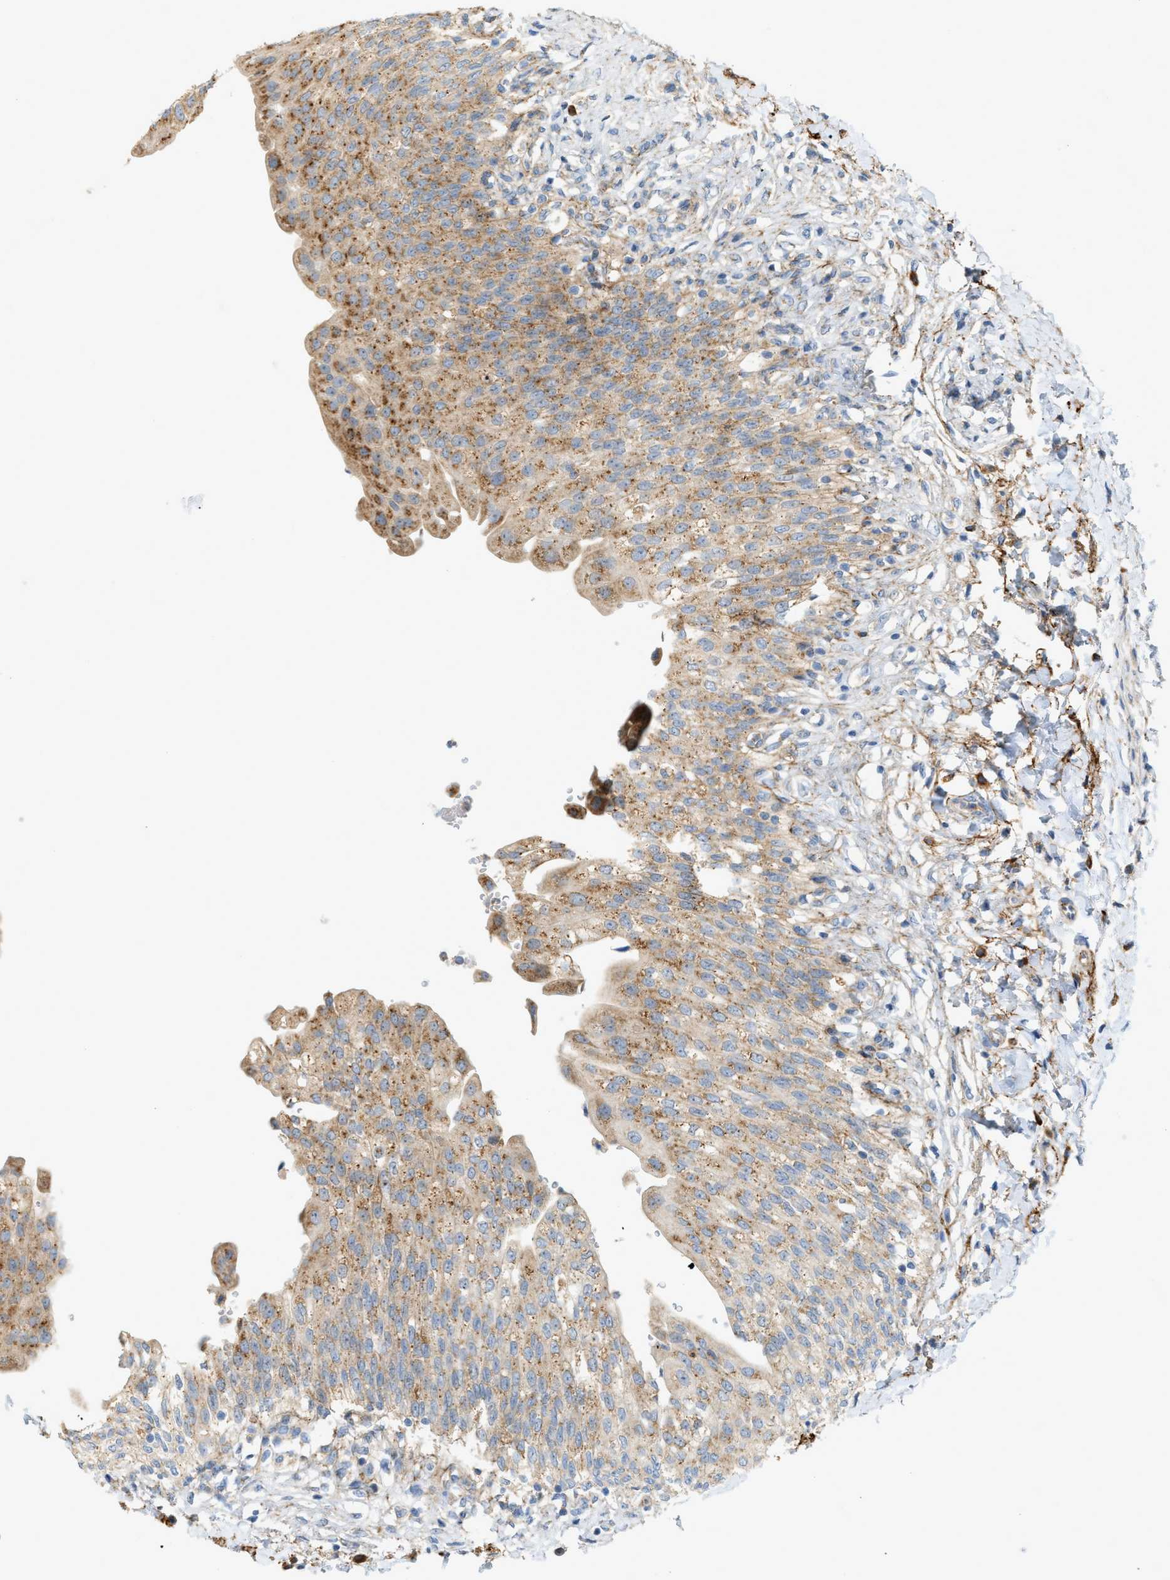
{"staining": {"intensity": "moderate", "quantity": ">75%", "location": "cytoplasmic/membranous"}, "tissue": "urinary bladder", "cell_type": "Urothelial cells", "image_type": "normal", "snomed": [{"axis": "morphology", "description": "Urothelial carcinoma, High grade"}, {"axis": "topography", "description": "Urinary bladder"}], "caption": "Urothelial cells show medium levels of moderate cytoplasmic/membranous staining in about >75% of cells in unremarkable urinary bladder.", "gene": "LMBRD1", "patient": {"sex": "male", "age": 46}}